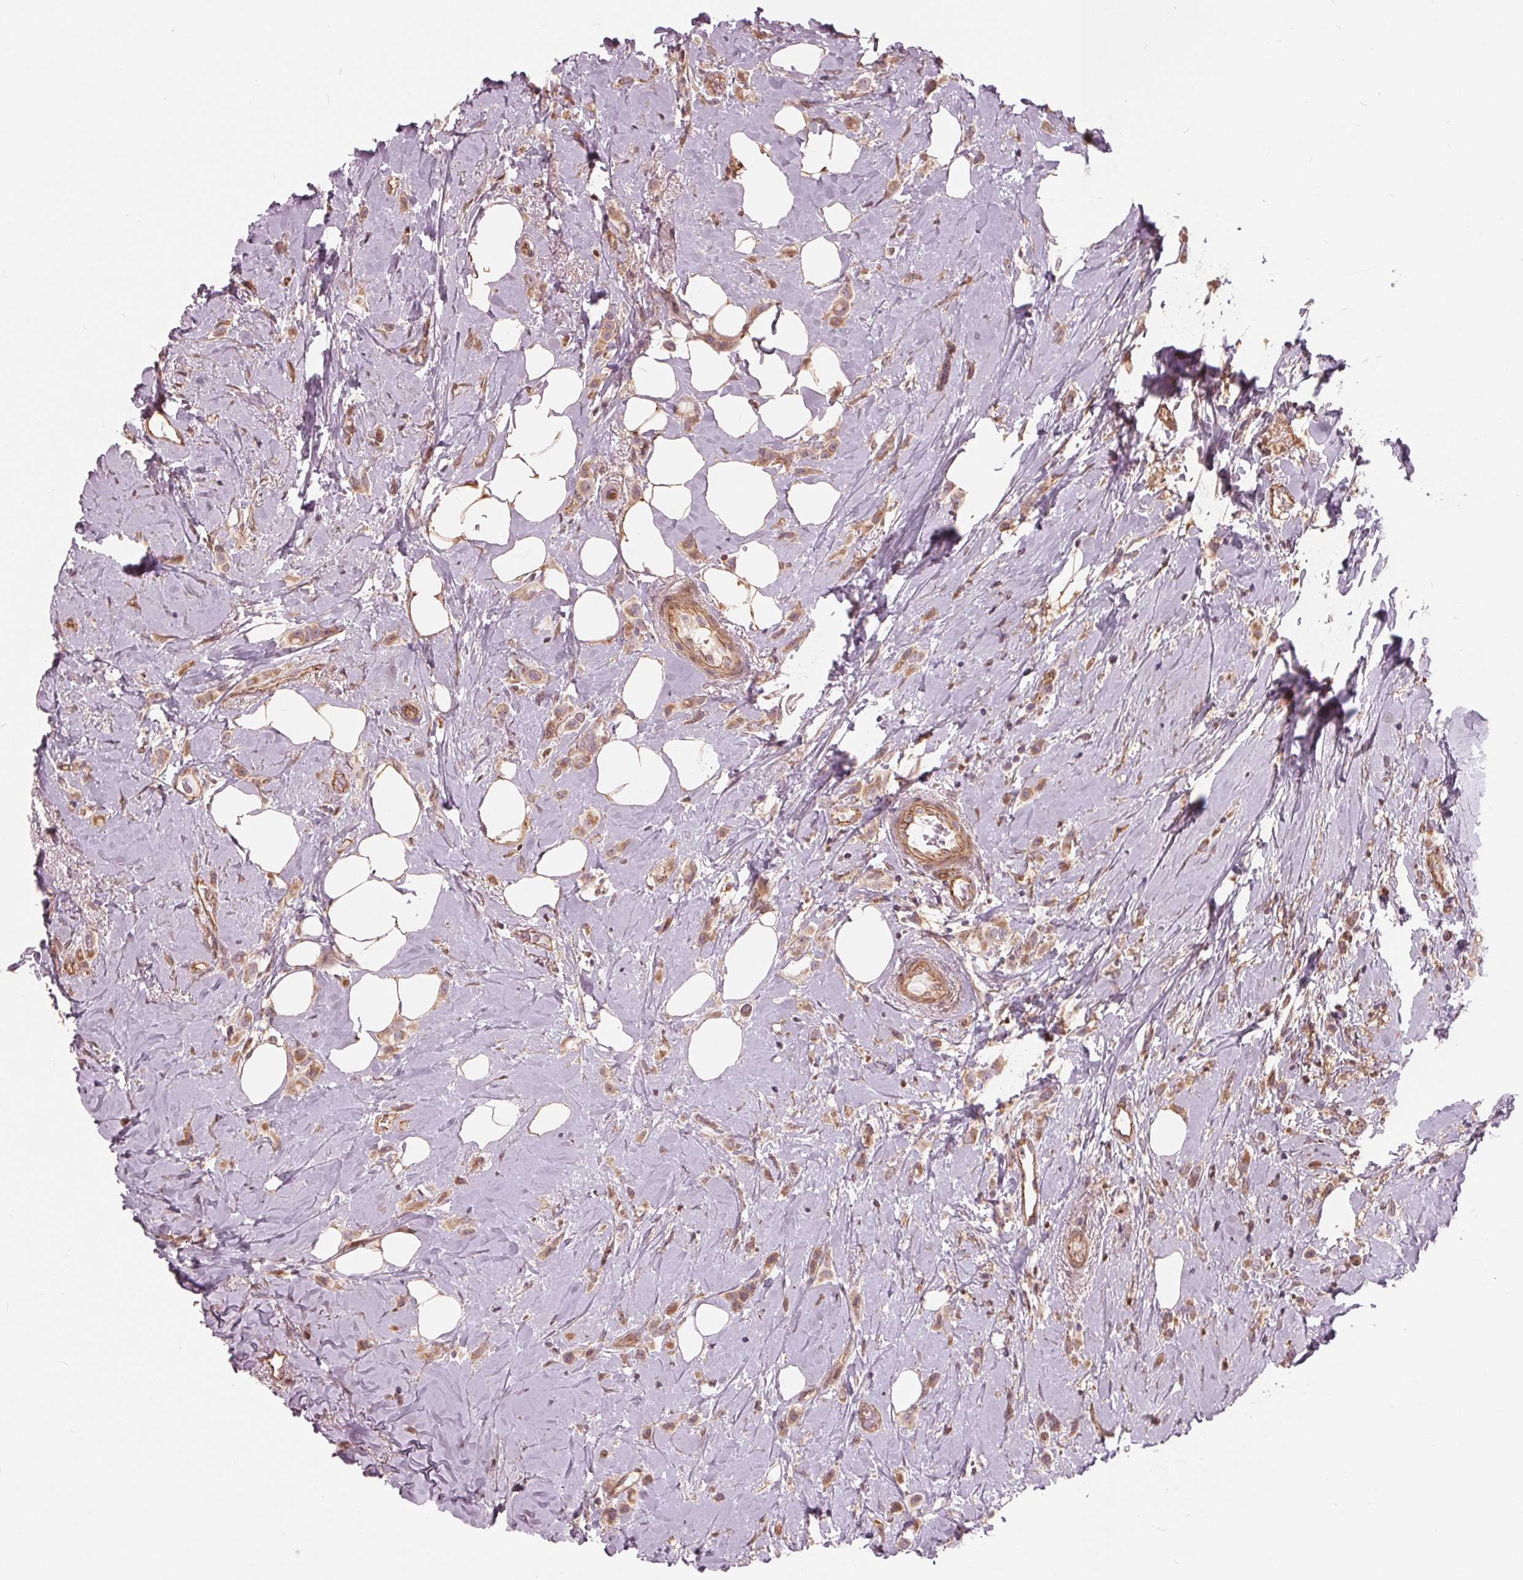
{"staining": {"intensity": "moderate", "quantity": ">75%", "location": "cytoplasmic/membranous"}, "tissue": "breast cancer", "cell_type": "Tumor cells", "image_type": "cancer", "snomed": [{"axis": "morphology", "description": "Lobular carcinoma"}, {"axis": "topography", "description": "Breast"}], "caption": "A brown stain highlights moderate cytoplasmic/membranous staining of a protein in human breast cancer (lobular carcinoma) tumor cells. Ihc stains the protein of interest in brown and the nuclei are stained blue.", "gene": "TXNIP", "patient": {"sex": "female", "age": 66}}